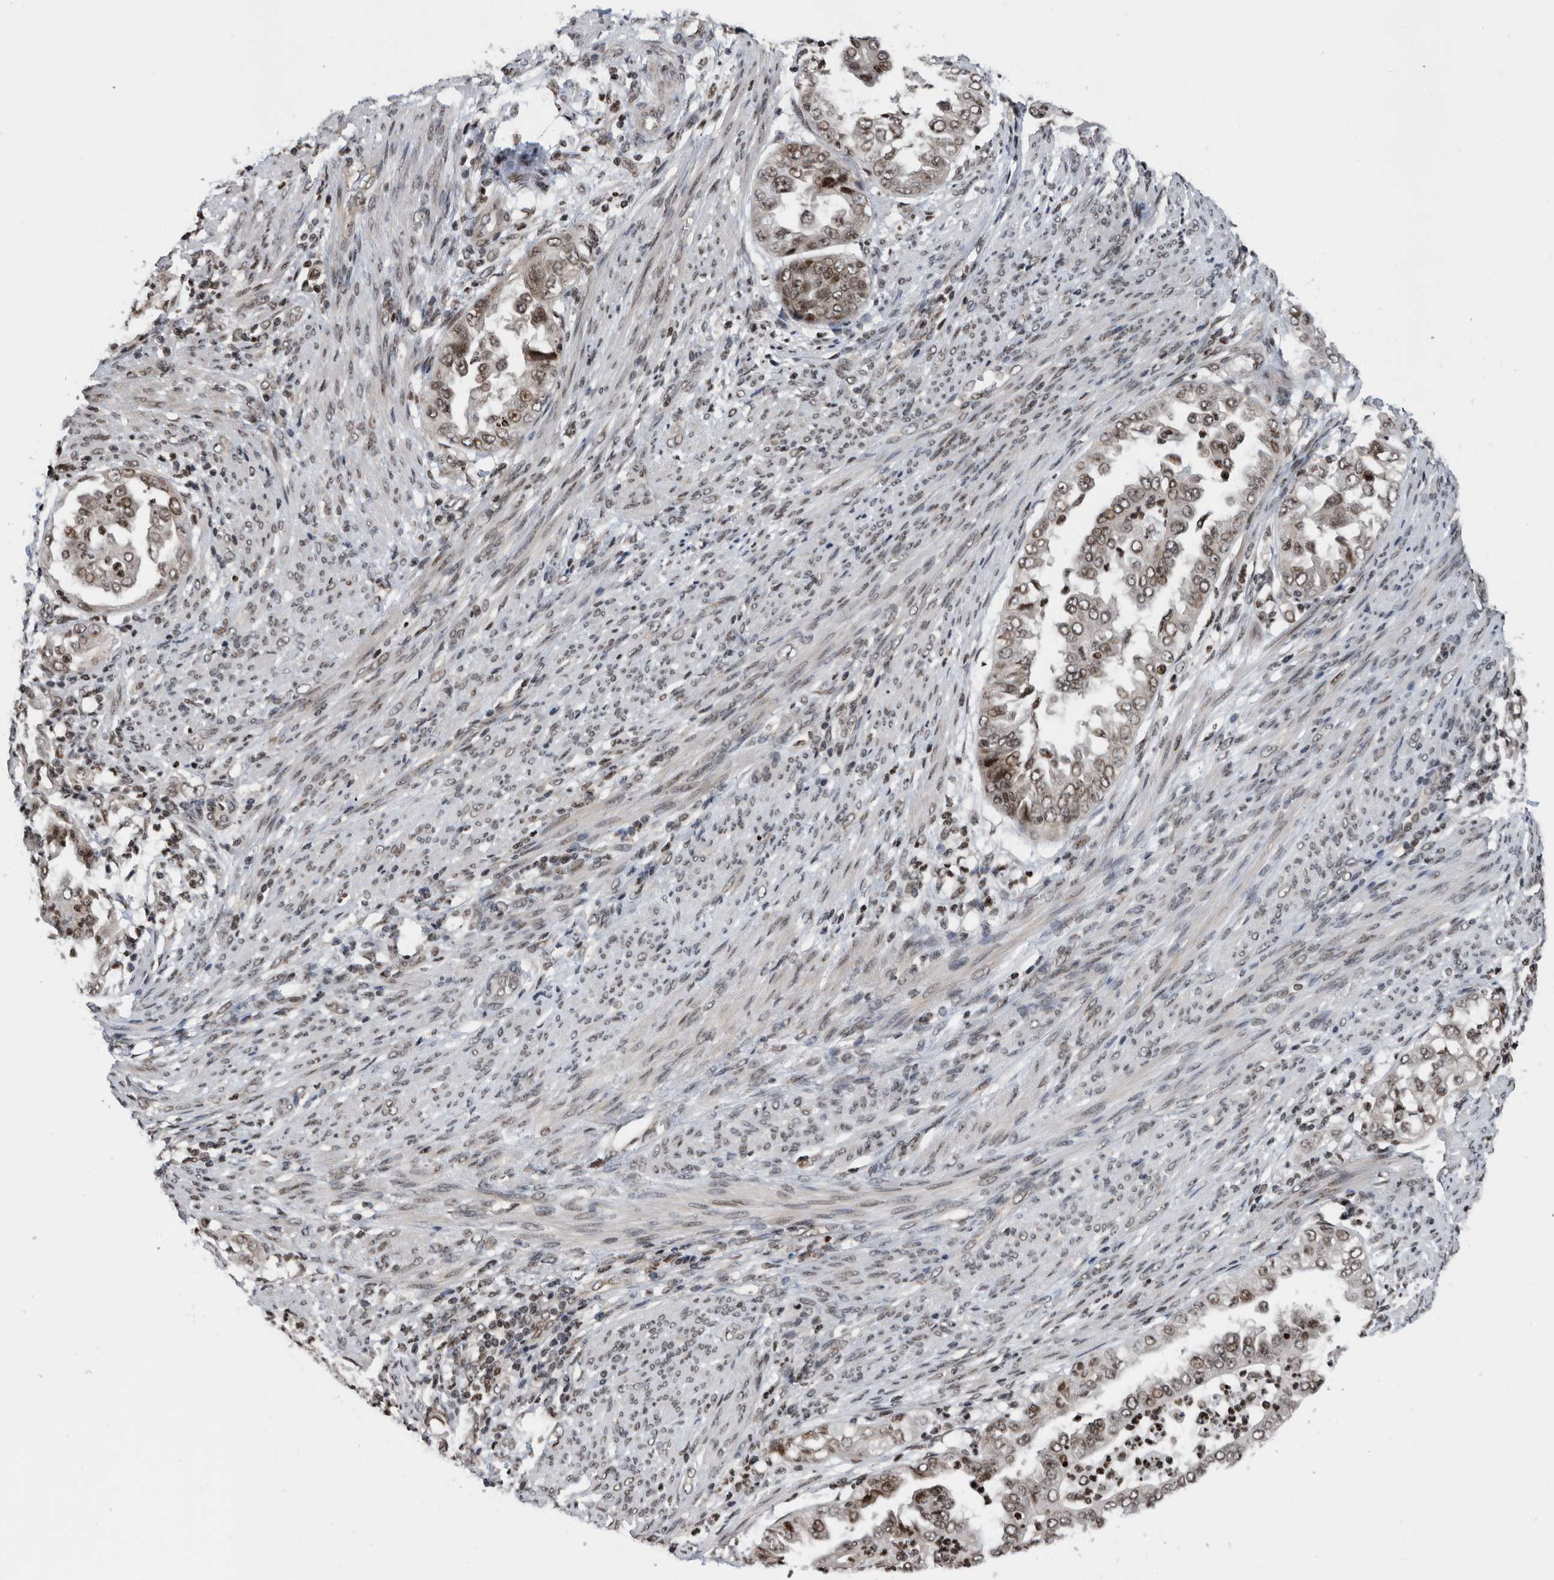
{"staining": {"intensity": "moderate", "quantity": "<25%", "location": "nuclear"}, "tissue": "endometrial cancer", "cell_type": "Tumor cells", "image_type": "cancer", "snomed": [{"axis": "morphology", "description": "Adenocarcinoma, NOS"}, {"axis": "topography", "description": "Endometrium"}], "caption": "Human adenocarcinoma (endometrial) stained with a protein marker shows moderate staining in tumor cells.", "gene": "SNRNP48", "patient": {"sex": "female", "age": 85}}